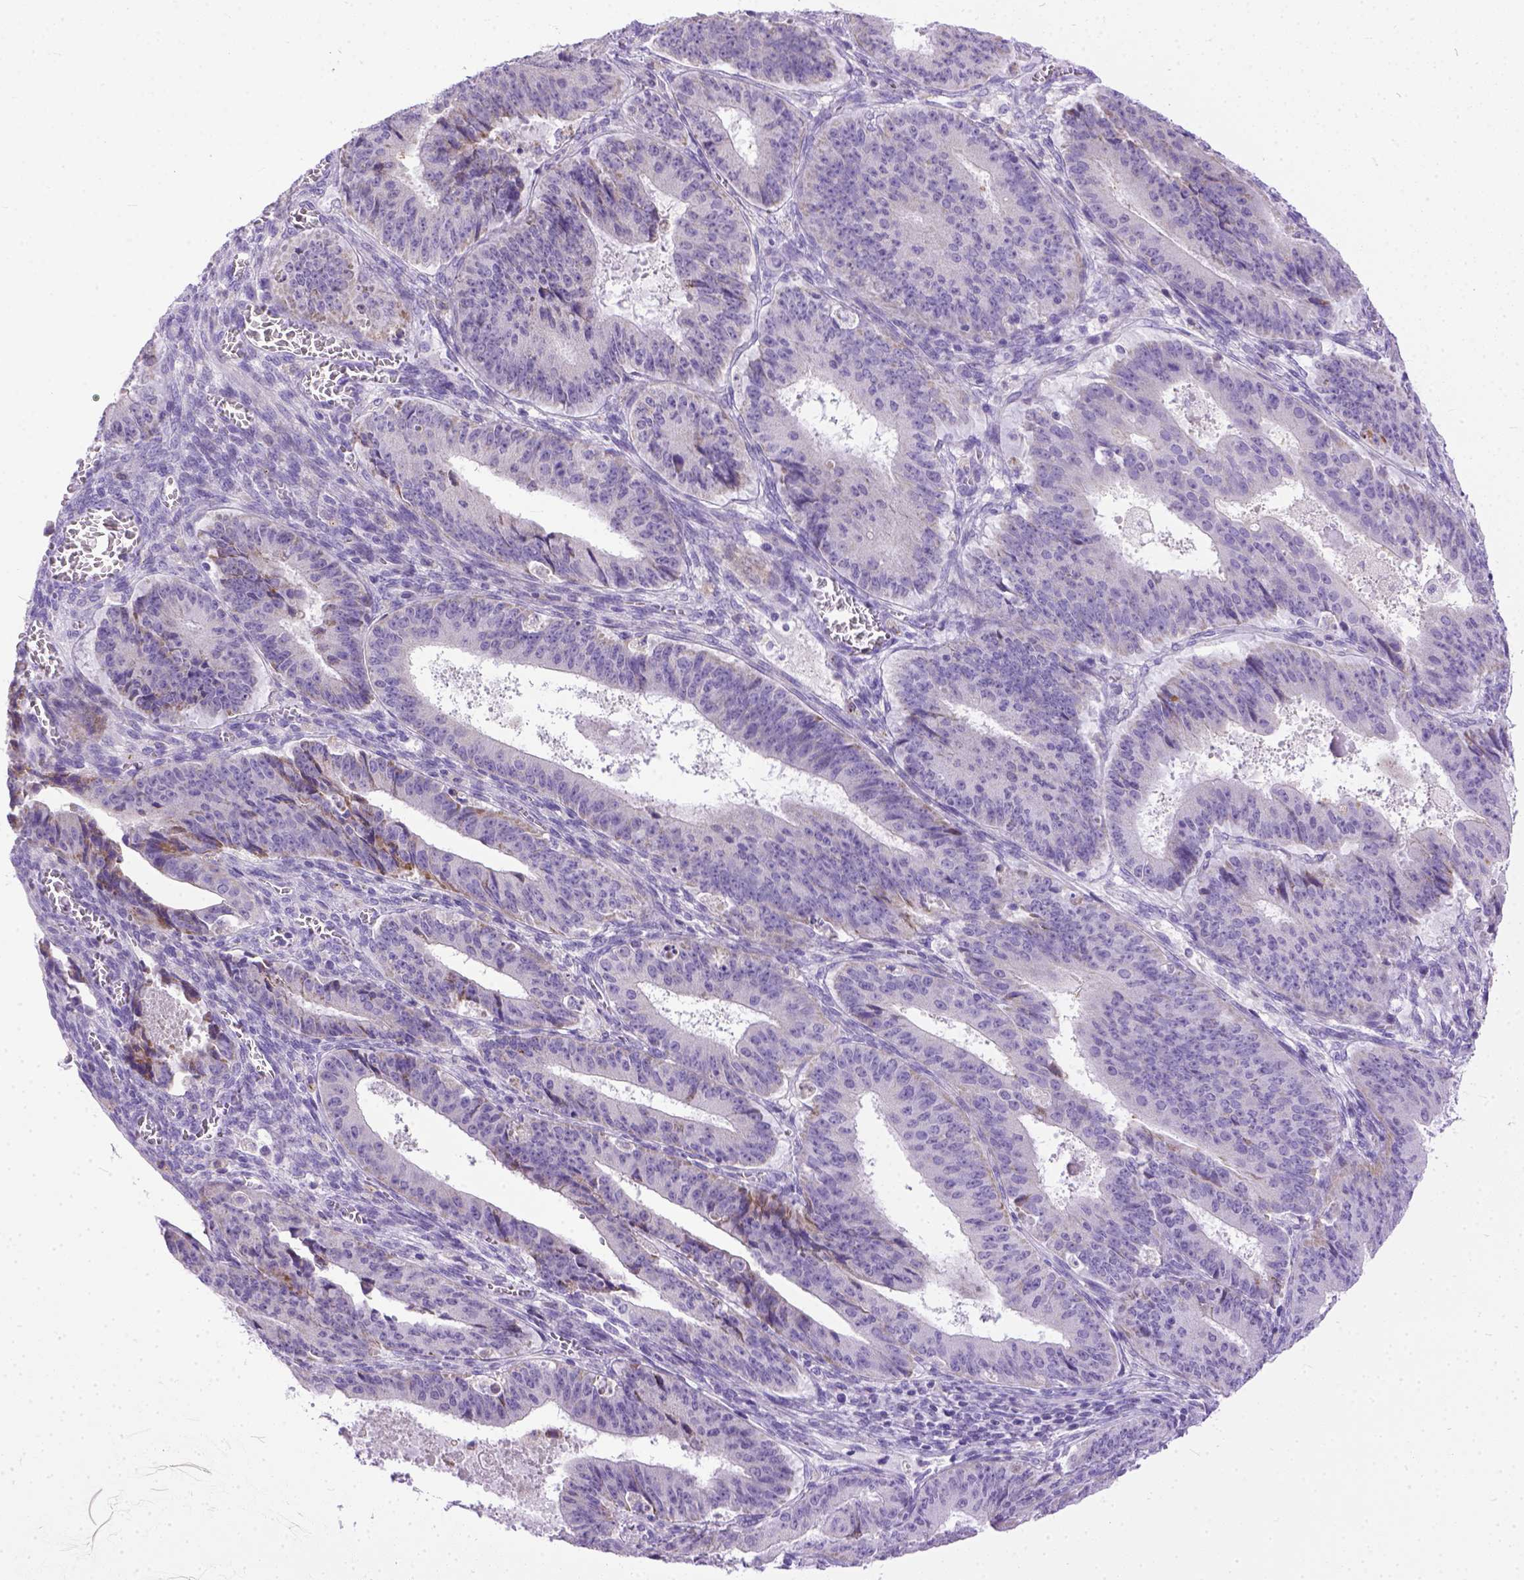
{"staining": {"intensity": "negative", "quantity": "none", "location": "none"}, "tissue": "ovarian cancer", "cell_type": "Tumor cells", "image_type": "cancer", "snomed": [{"axis": "morphology", "description": "Carcinoma, endometroid"}, {"axis": "topography", "description": "Ovary"}], "caption": "An IHC image of ovarian cancer (endometroid carcinoma) is shown. There is no staining in tumor cells of ovarian cancer (endometroid carcinoma). (DAB (3,3'-diaminobenzidine) IHC, high magnification).", "gene": "PLK5", "patient": {"sex": "female", "age": 42}}